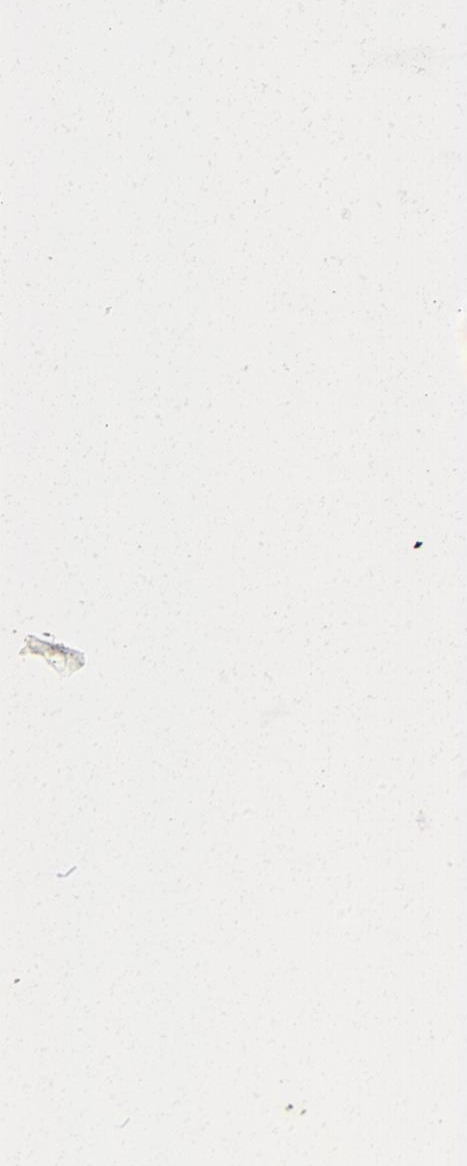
{"staining": {"intensity": "negative", "quantity": "none", "location": "none"}, "tissue": "adipose tissue", "cell_type": "Adipocytes", "image_type": "normal", "snomed": [{"axis": "morphology", "description": "Normal tissue, NOS"}, {"axis": "morphology", "description": "Fibrosis, NOS"}, {"axis": "topography", "description": "Breast"}], "caption": "An IHC image of unremarkable adipose tissue is shown. There is no staining in adipocytes of adipose tissue.", "gene": "ASB3", "patient": {"sex": "female", "age": 24}}